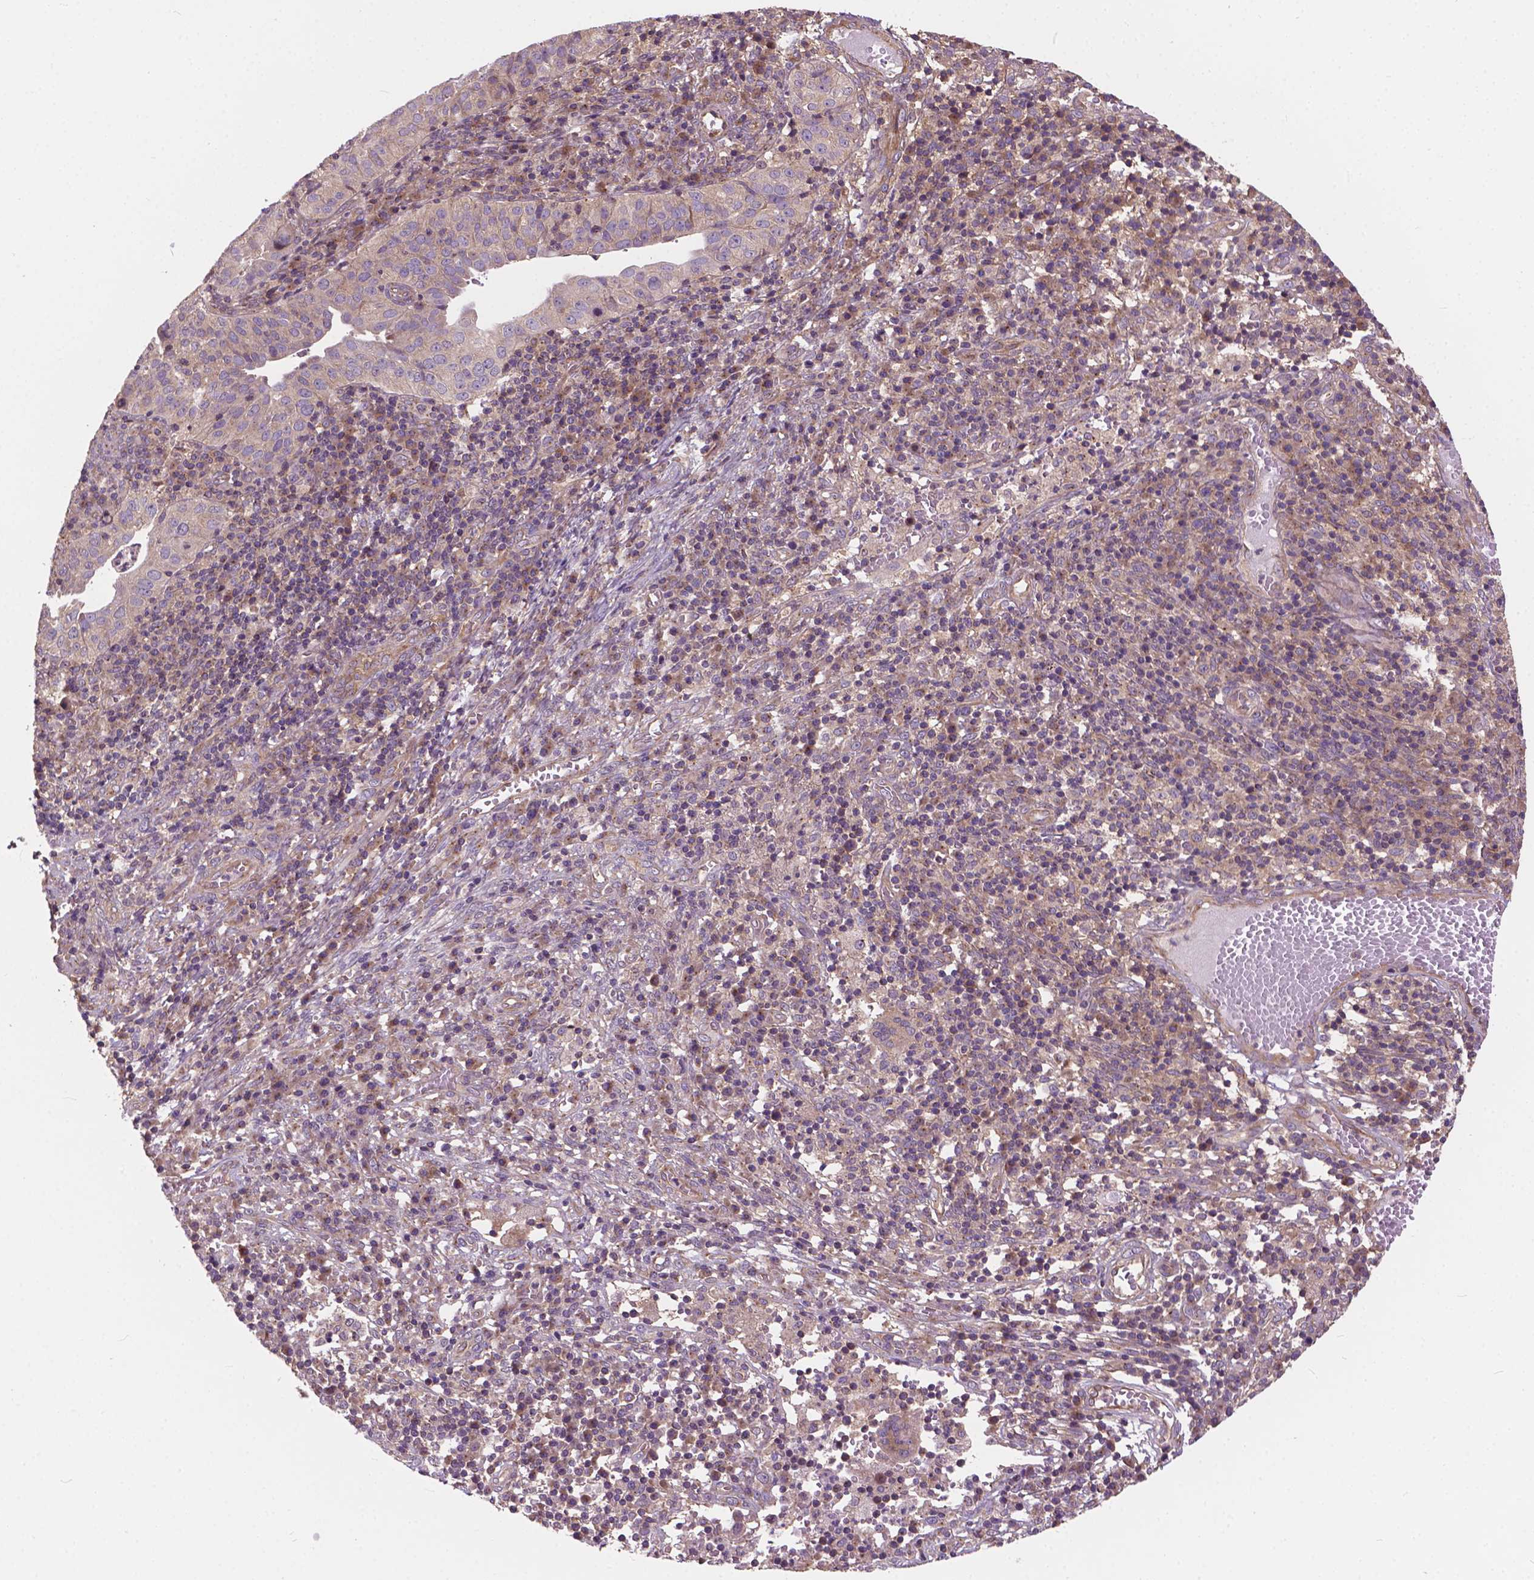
{"staining": {"intensity": "negative", "quantity": "none", "location": "none"}, "tissue": "cervical cancer", "cell_type": "Tumor cells", "image_type": "cancer", "snomed": [{"axis": "morphology", "description": "Squamous cell carcinoma, NOS"}, {"axis": "topography", "description": "Cervix"}], "caption": "Tumor cells are negative for protein expression in human cervical cancer (squamous cell carcinoma). (DAB (3,3'-diaminobenzidine) immunohistochemistry with hematoxylin counter stain).", "gene": "MZT1", "patient": {"sex": "female", "age": 39}}